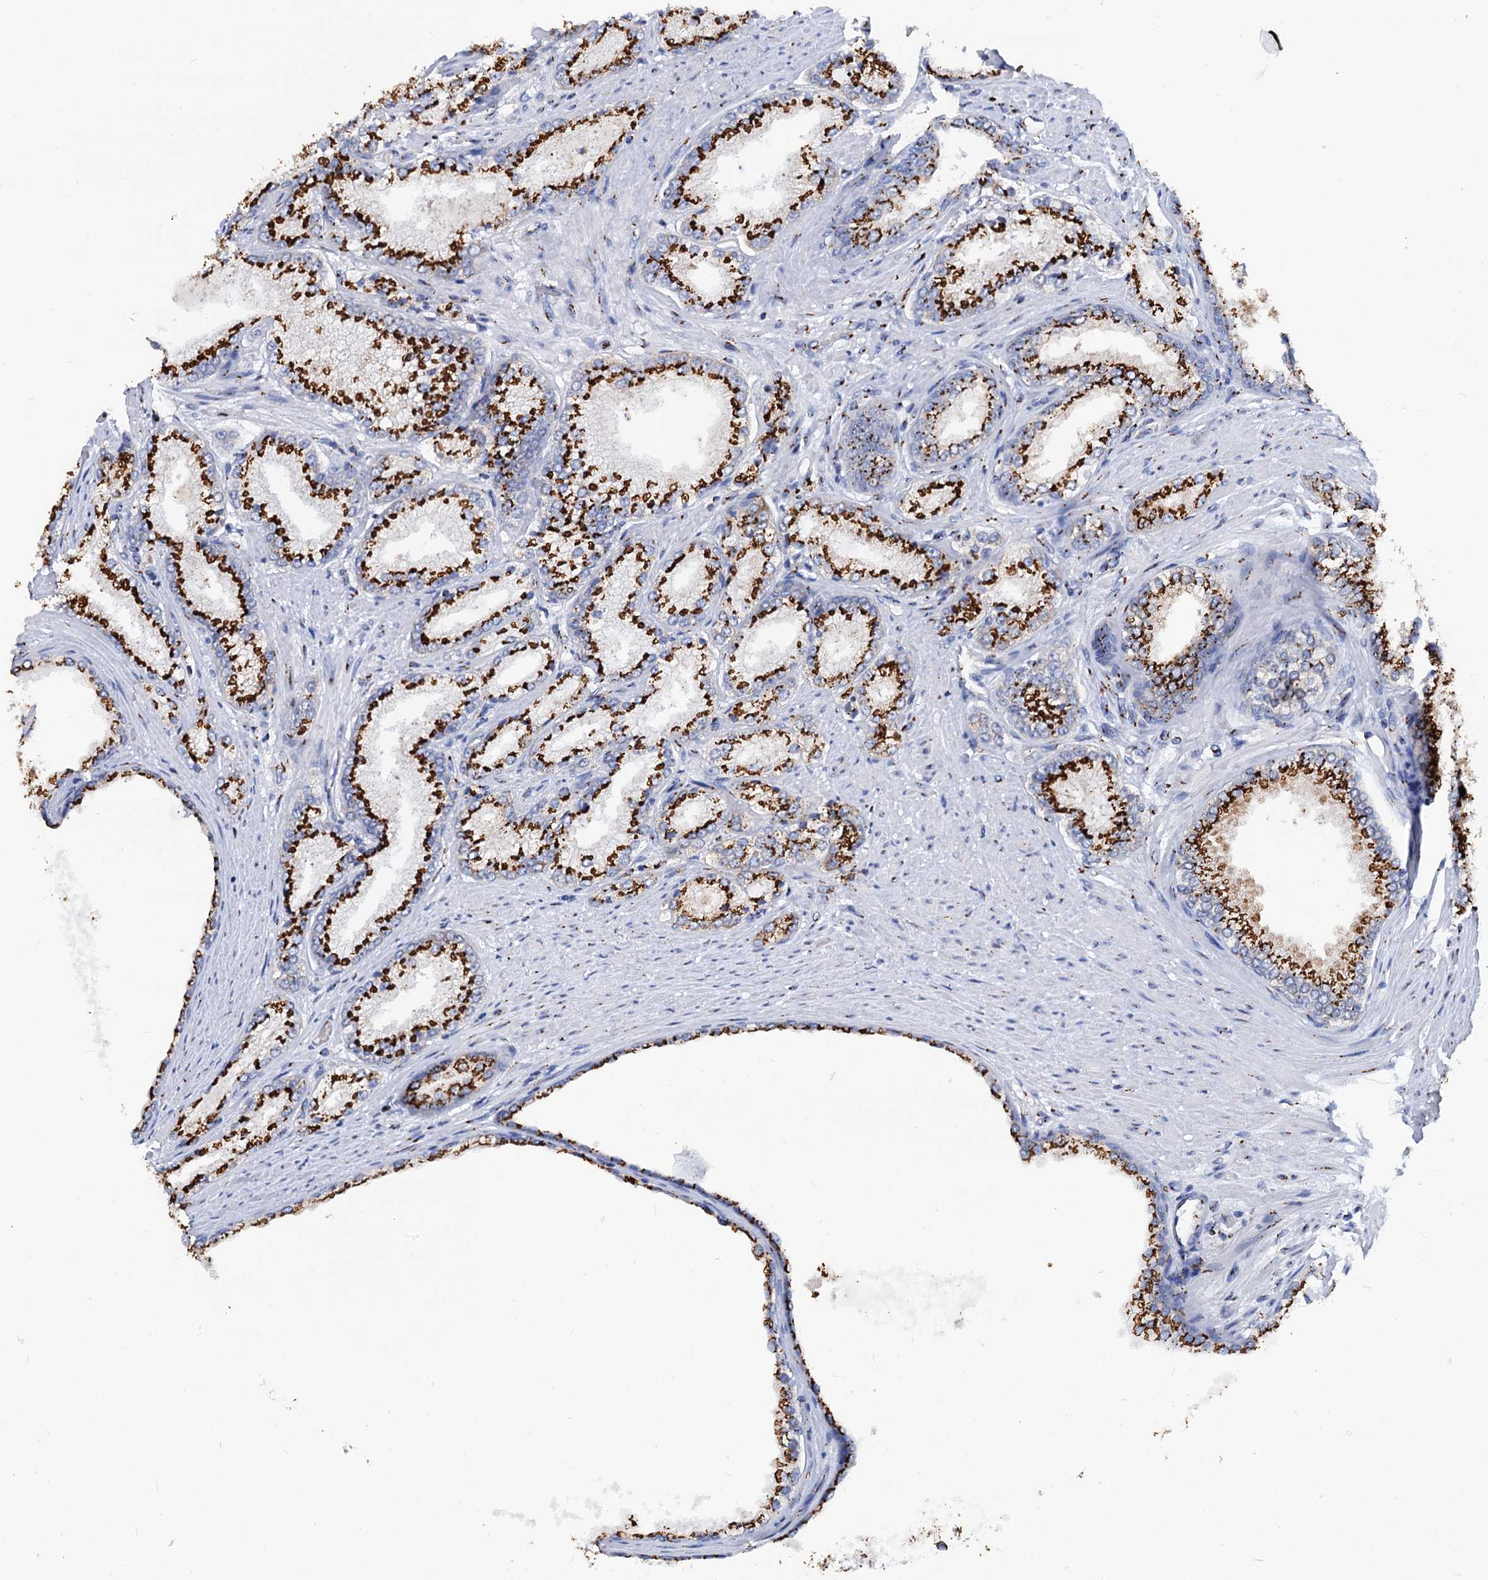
{"staining": {"intensity": "strong", "quantity": ">75%", "location": "cytoplasmic/membranous"}, "tissue": "prostate cancer", "cell_type": "Tumor cells", "image_type": "cancer", "snomed": [{"axis": "morphology", "description": "Adenocarcinoma, High grade"}, {"axis": "topography", "description": "Prostate"}], "caption": "About >75% of tumor cells in human prostate adenocarcinoma (high-grade) display strong cytoplasmic/membranous protein positivity as visualized by brown immunohistochemical staining.", "gene": "TM9SF3", "patient": {"sex": "male", "age": 66}}